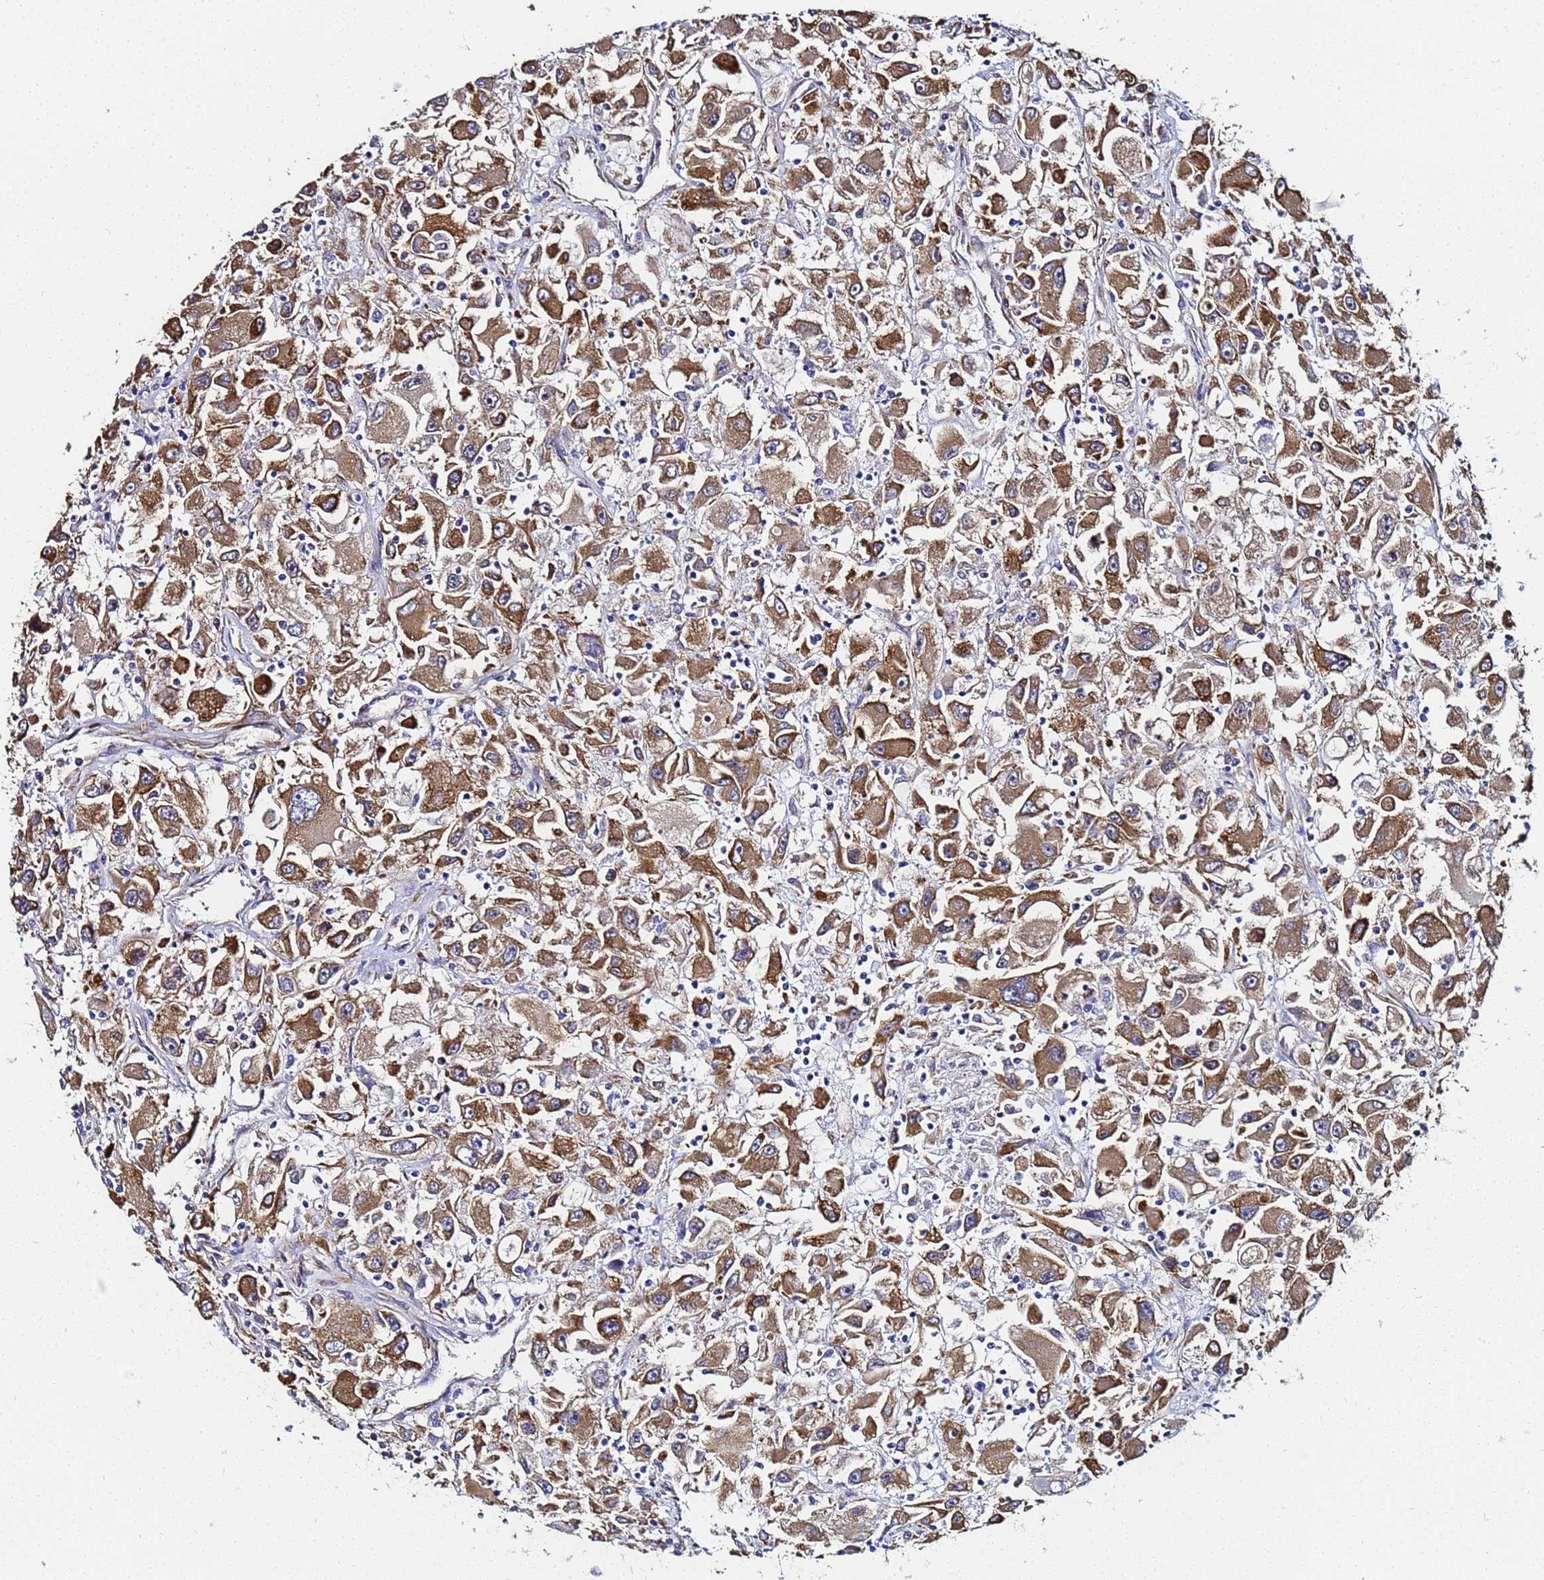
{"staining": {"intensity": "moderate", "quantity": ">75%", "location": "cytoplasmic/membranous"}, "tissue": "renal cancer", "cell_type": "Tumor cells", "image_type": "cancer", "snomed": [{"axis": "morphology", "description": "Adenocarcinoma, NOS"}, {"axis": "topography", "description": "Kidney"}], "caption": "This is an image of immunohistochemistry staining of renal cancer (adenocarcinoma), which shows moderate expression in the cytoplasmic/membranous of tumor cells.", "gene": "NME1-NME2", "patient": {"sex": "female", "age": 52}}